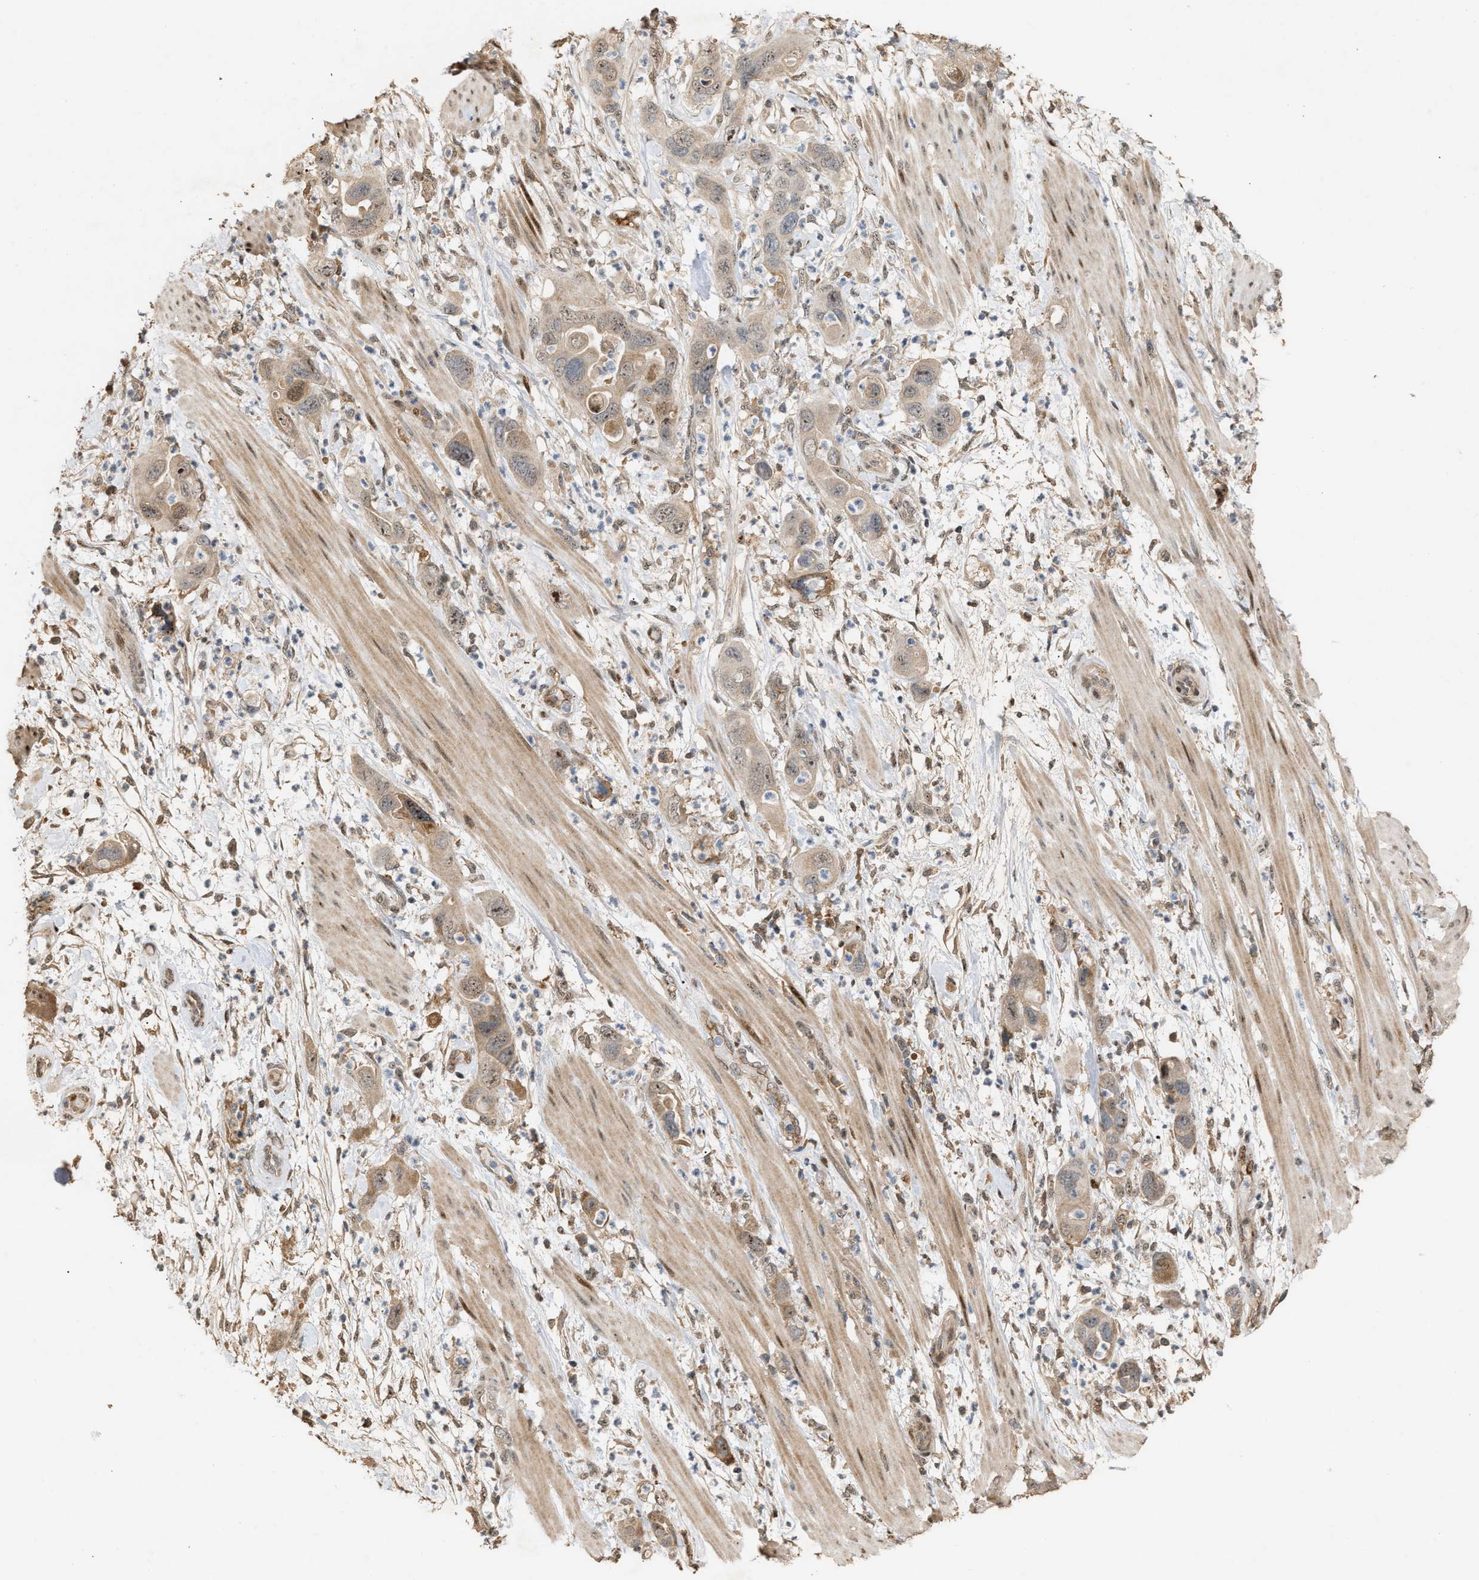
{"staining": {"intensity": "weak", "quantity": ">75%", "location": "cytoplasmic/membranous,nuclear"}, "tissue": "pancreatic cancer", "cell_type": "Tumor cells", "image_type": "cancer", "snomed": [{"axis": "morphology", "description": "Adenocarcinoma, NOS"}, {"axis": "topography", "description": "Pancreas"}], "caption": "Immunohistochemistry (DAB) staining of human adenocarcinoma (pancreatic) shows weak cytoplasmic/membranous and nuclear protein positivity in about >75% of tumor cells.", "gene": "ZFAND5", "patient": {"sex": "female", "age": 71}}